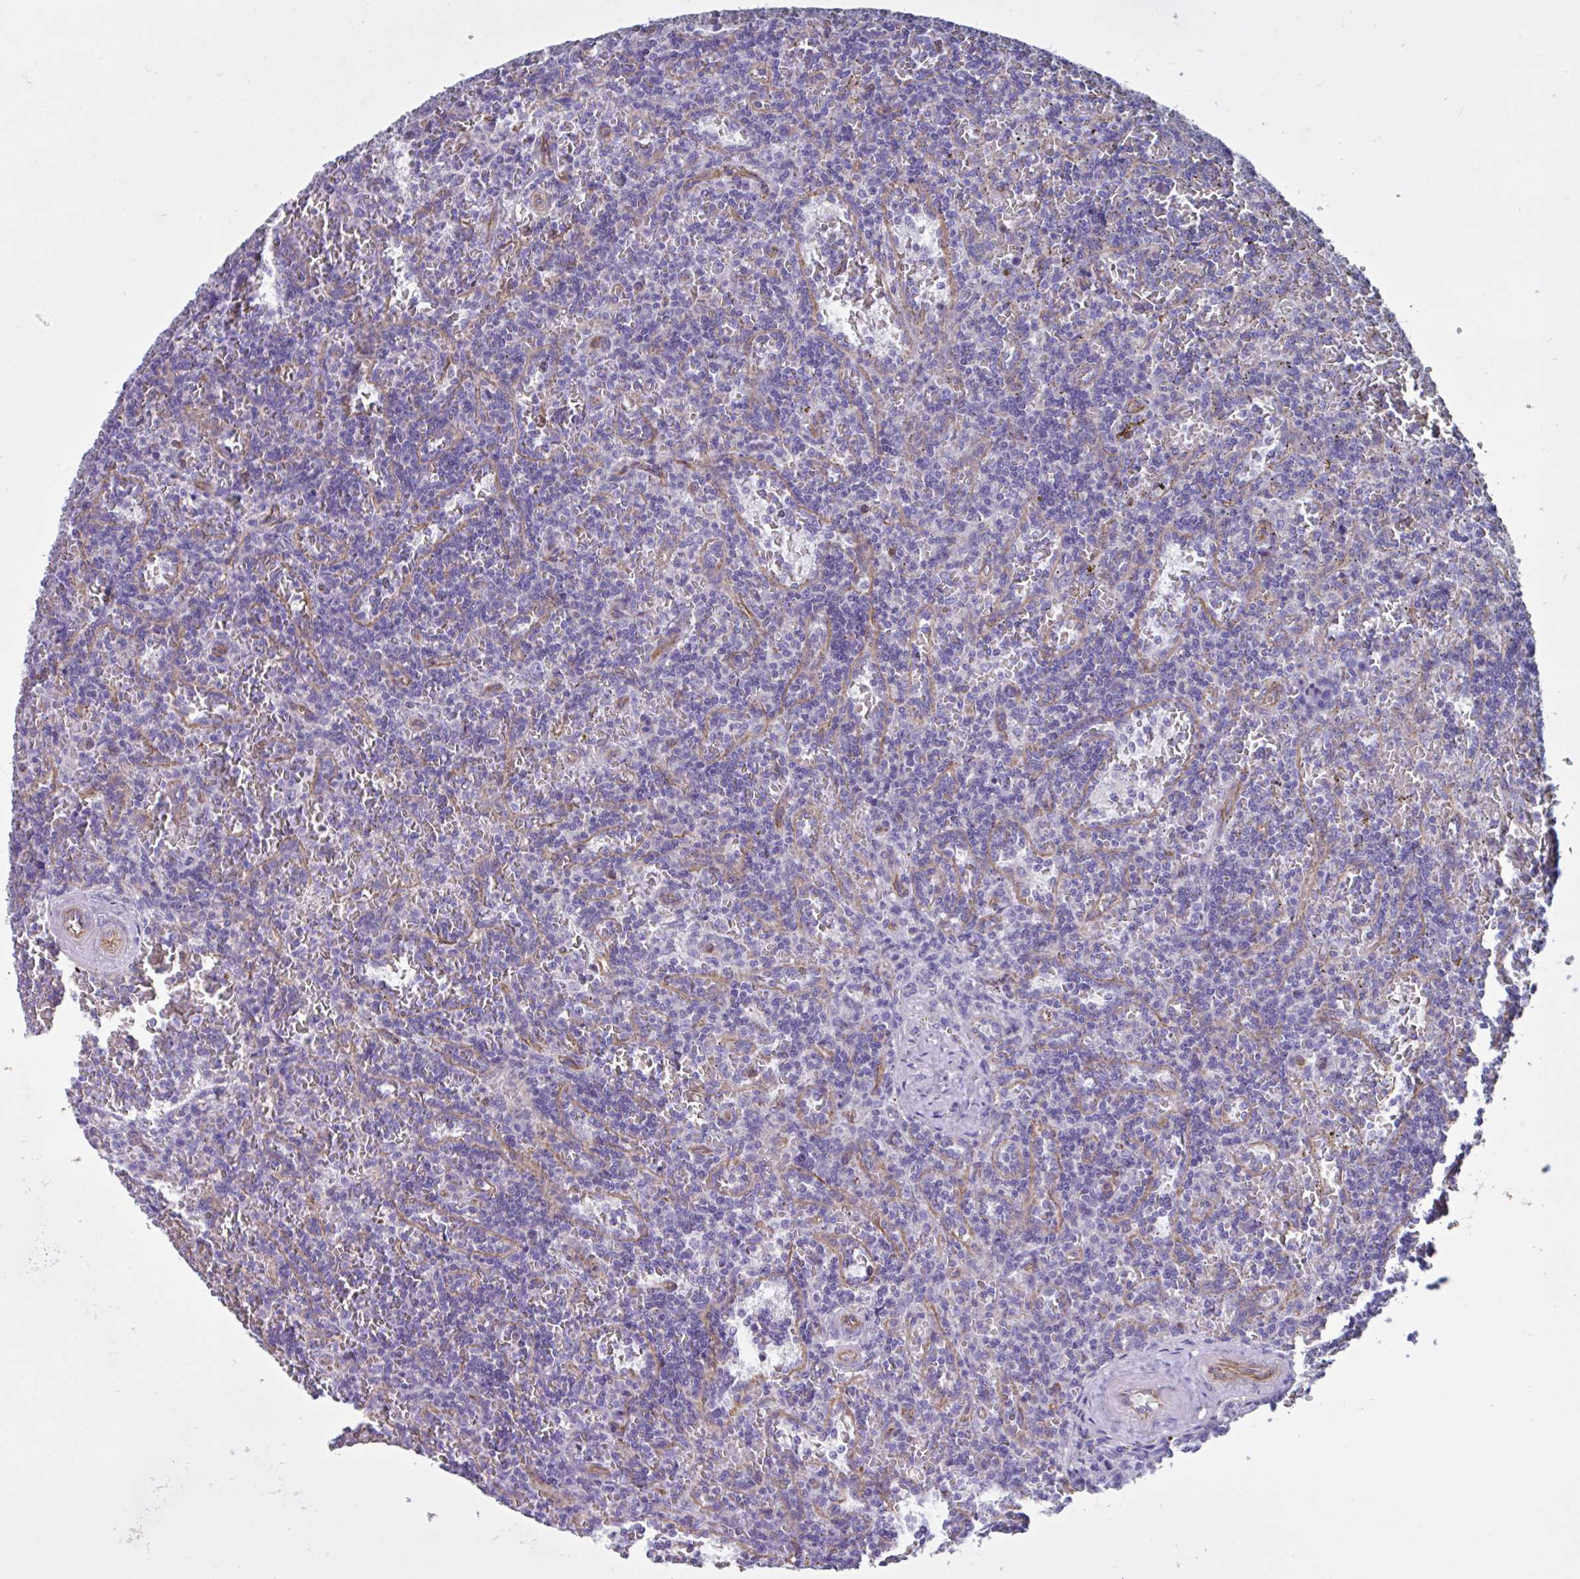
{"staining": {"intensity": "negative", "quantity": "none", "location": "none"}, "tissue": "lymphoma", "cell_type": "Tumor cells", "image_type": "cancer", "snomed": [{"axis": "morphology", "description": "Malignant lymphoma, non-Hodgkin's type, Low grade"}, {"axis": "topography", "description": "Spleen"}], "caption": "Immunohistochemical staining of human low-grade malignant lymphoma, non-Hodgkin's type displays no significant positivity in tumor cells.", "gene": "TMEM86B", "patient": {"sex": "male", "age": 73}}